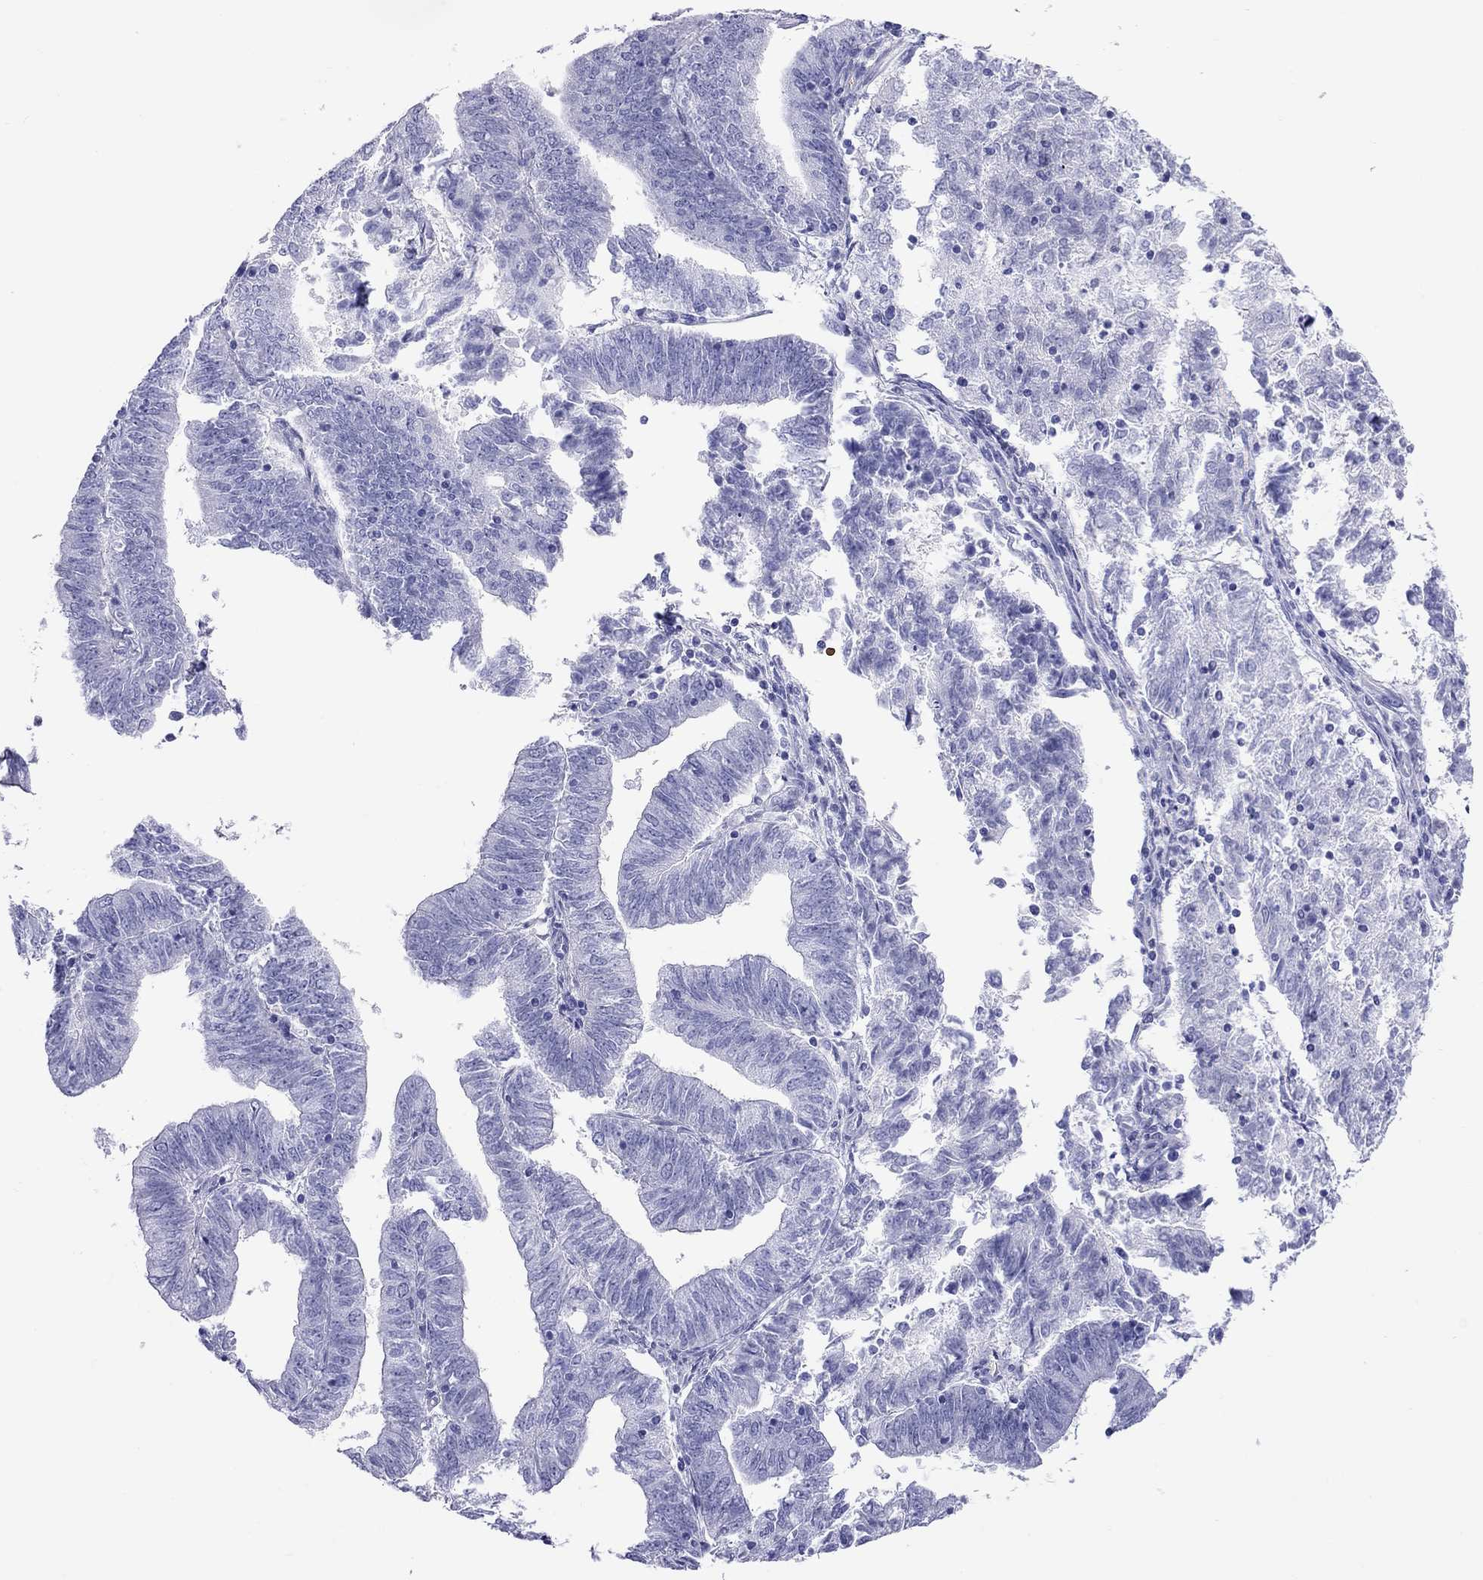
{"staining": {"intensity": "negative", "quantity": "none", "location": "none"}, "tissue": "endometrial cancer", "cell_type": "Tumor cells", "image_type": "cancer", "snomed": [{"axis": "morphology", "description": "Adenocarcinoma, NOS"}, {"axis": "topography", "description": "Endometrium"}], "caption": "A high-resolution histopathology image shows immunohistochemistry staining of endometrial cancer (adenocarcinoma), which demonstrates no significant positivity in tumor cells.", "gene": "PTPRN", "patient": {"sex": "female", "age": 82}}